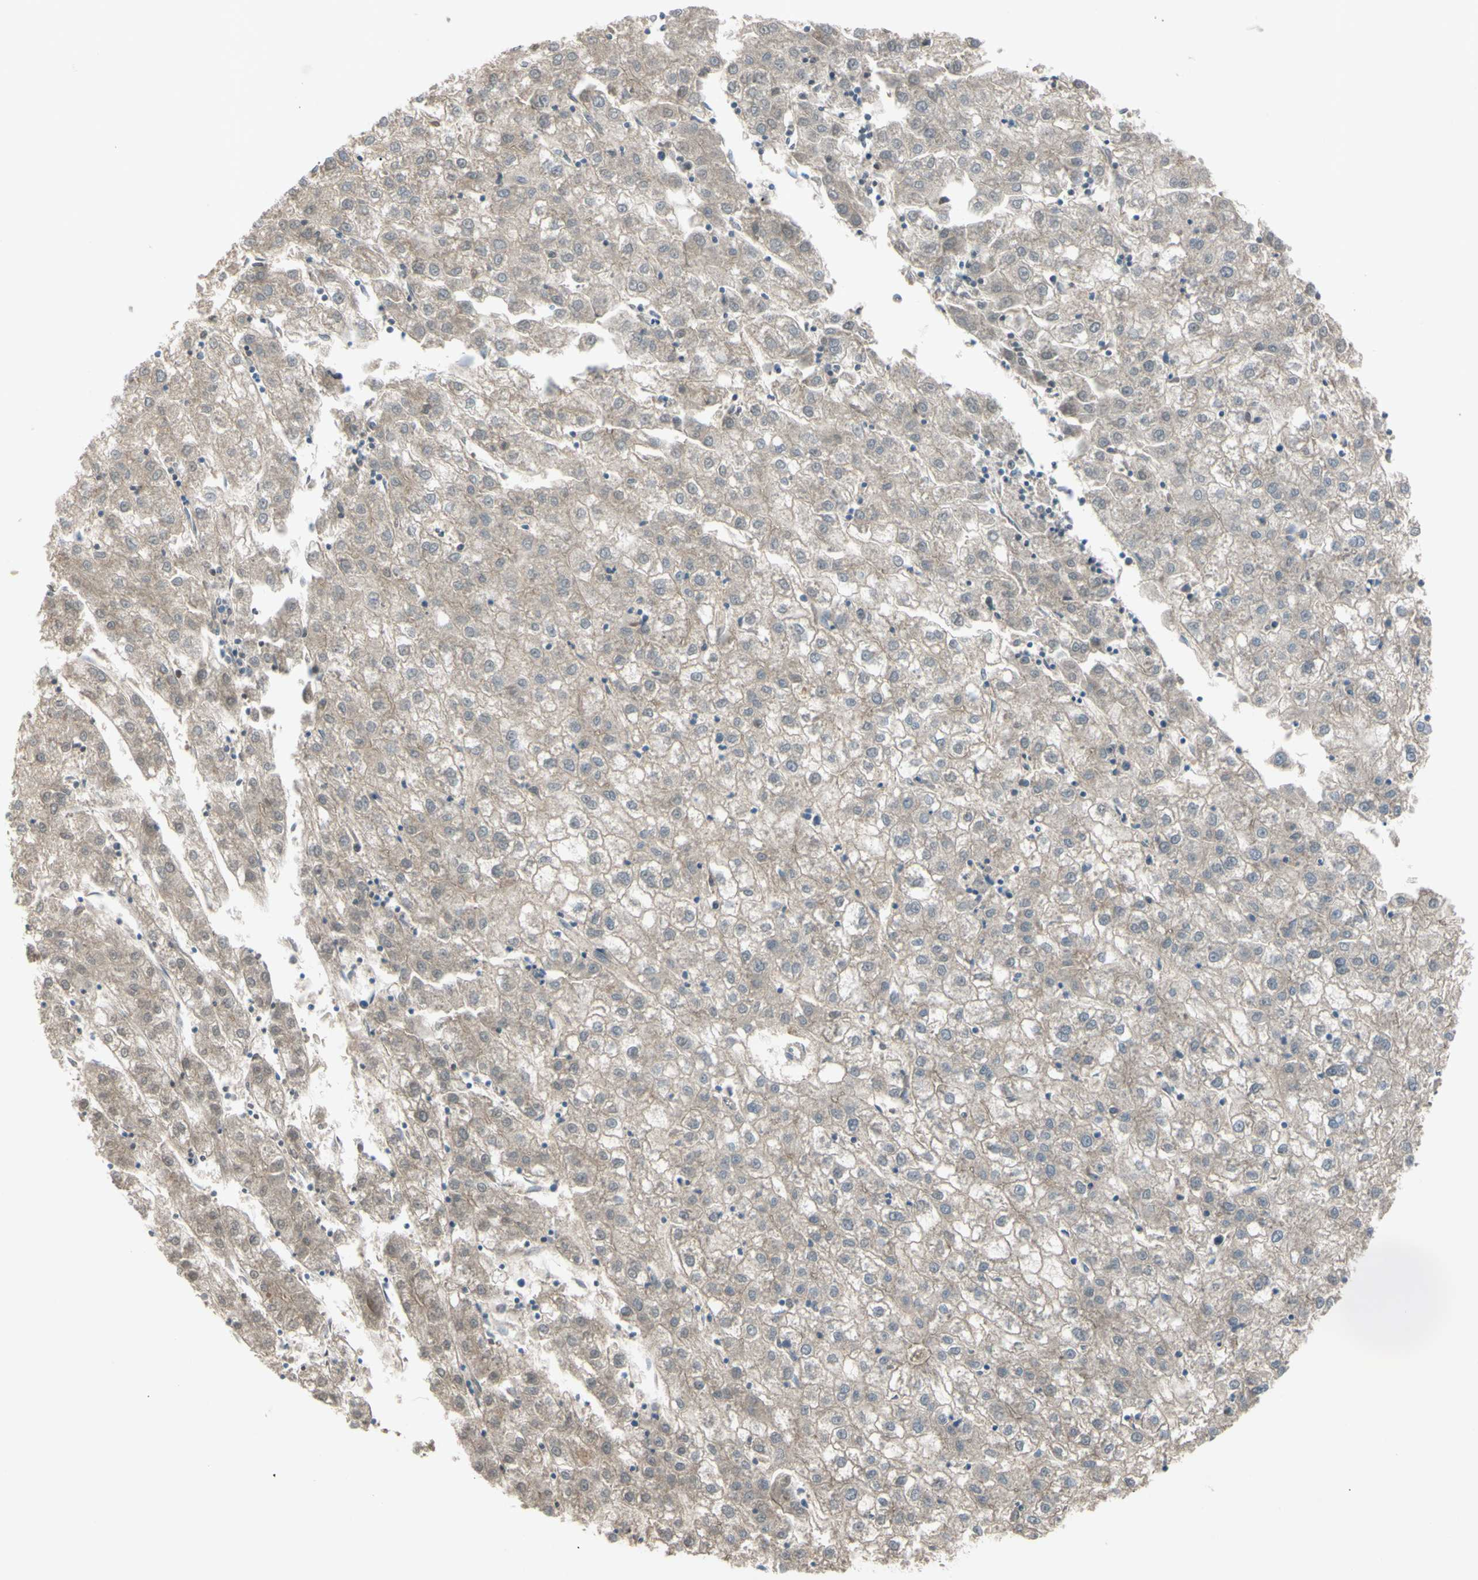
{"staining": {"intensity": "negative", "quantity": "none", "location": "none"}, "tissue": "liver cancer", "cell_type": "Tumor cells", "image_type": "cancer", "snomed": [{"axis": "morphology", "description": "Carcinoma, Hepatocellular, NOS"}, {"axis": "topography", "description": "Liver"}], "caption": "A micrograph of human liver cancer (hepatocellular carcinoma) is negative for staining in tumor cells. (Brightfield microscopy of DAB (3,3'-diaminobenzidine) immunohistochemistry (IHC) at high magnification).", "gene": "ATRN", "patient": {"sex": "male", "age": 72}}